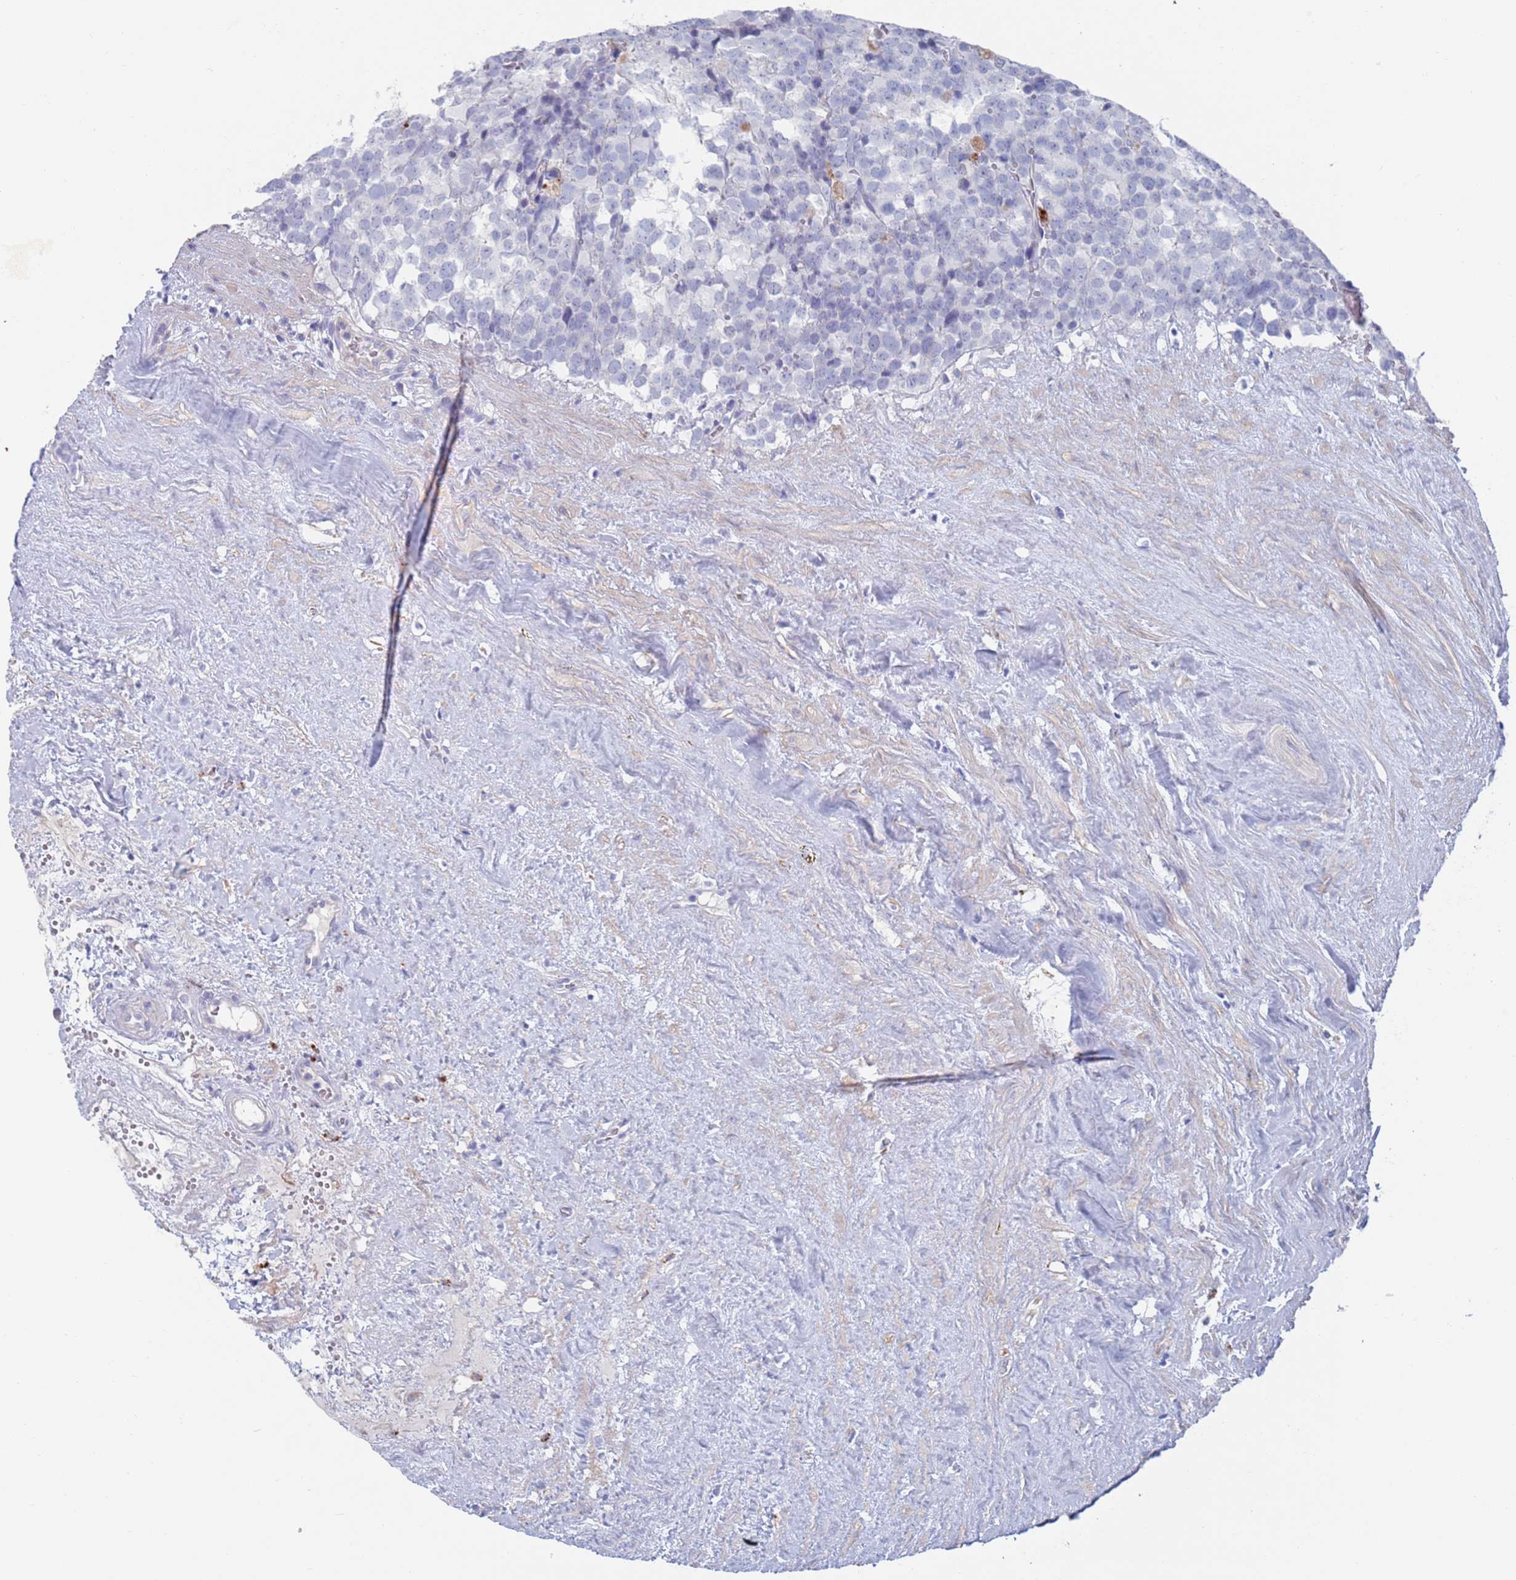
{"staining": {"intensity": "negative", "quantity": "none", "location": "none"}, "tissue": "testis cancer", "cell_type": "Tumor cells", "image_type": "cancer", "snomed": [{"axis": "morphology", "description": "Seminoma, NOS"}, {"axis": "topography", "description": "Testis"}], "caption": "Seminoma (testis) stained for a protein using immunohistochemistry (IHC) reveals no staining tumor cells.", "gene": "FUCA1", "patient": {"sex": "male", "age": 71}}